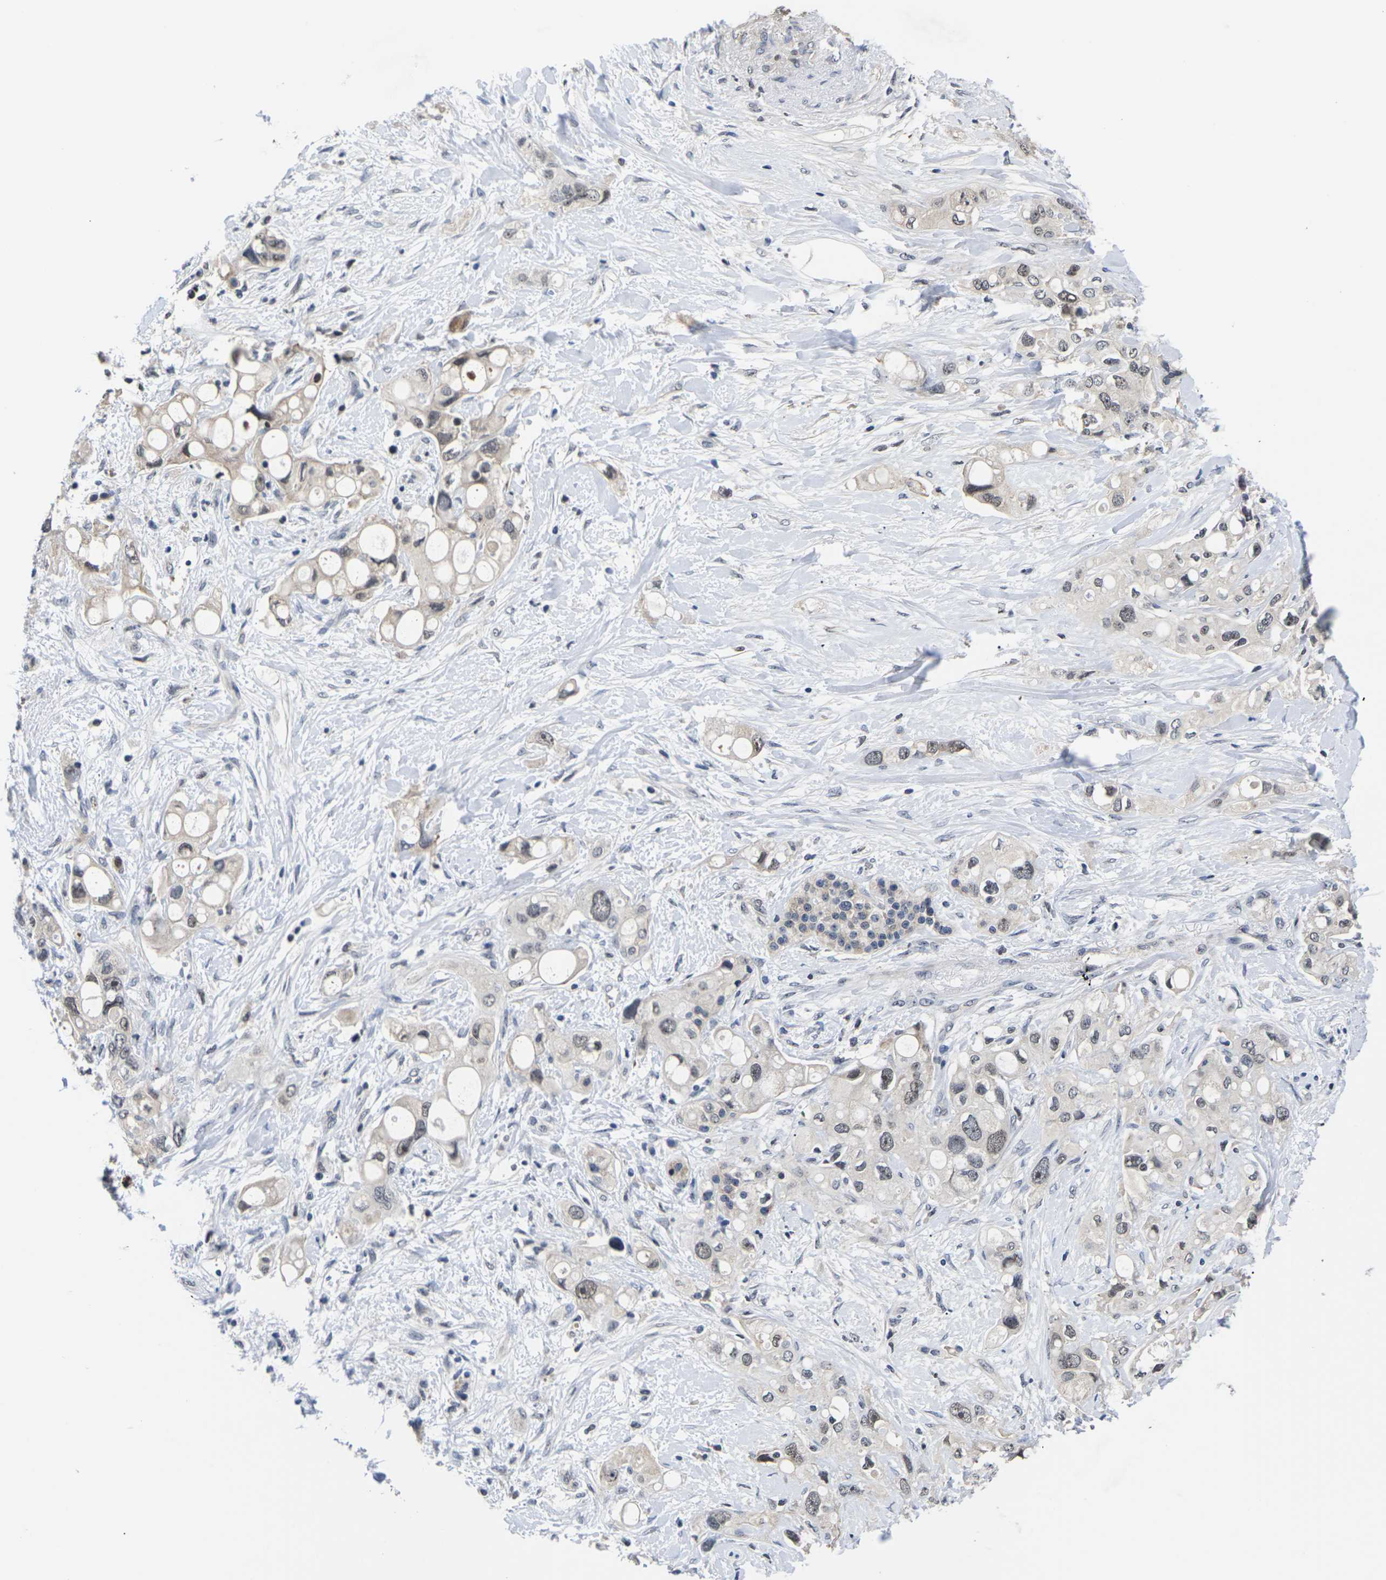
{"staining": {"intensity": "negative", "quantity": "none", "location": "none"}, "tissue": "pancreatic cancer", "cell_type": "Tumor cells", "image_type": "cancer", "snomed": [{"axis": "morphology", "description": "Adenocarcinoma, NOS"}, {"axis": "topography", "description": "Pancreas"}], "caption": "A photomicrograph of human pancreatic adenocarcinoma is negative for staining in tumor cells.", "gene": "ST6GAL2", "patient": {"sex": "female", "age": 56}}